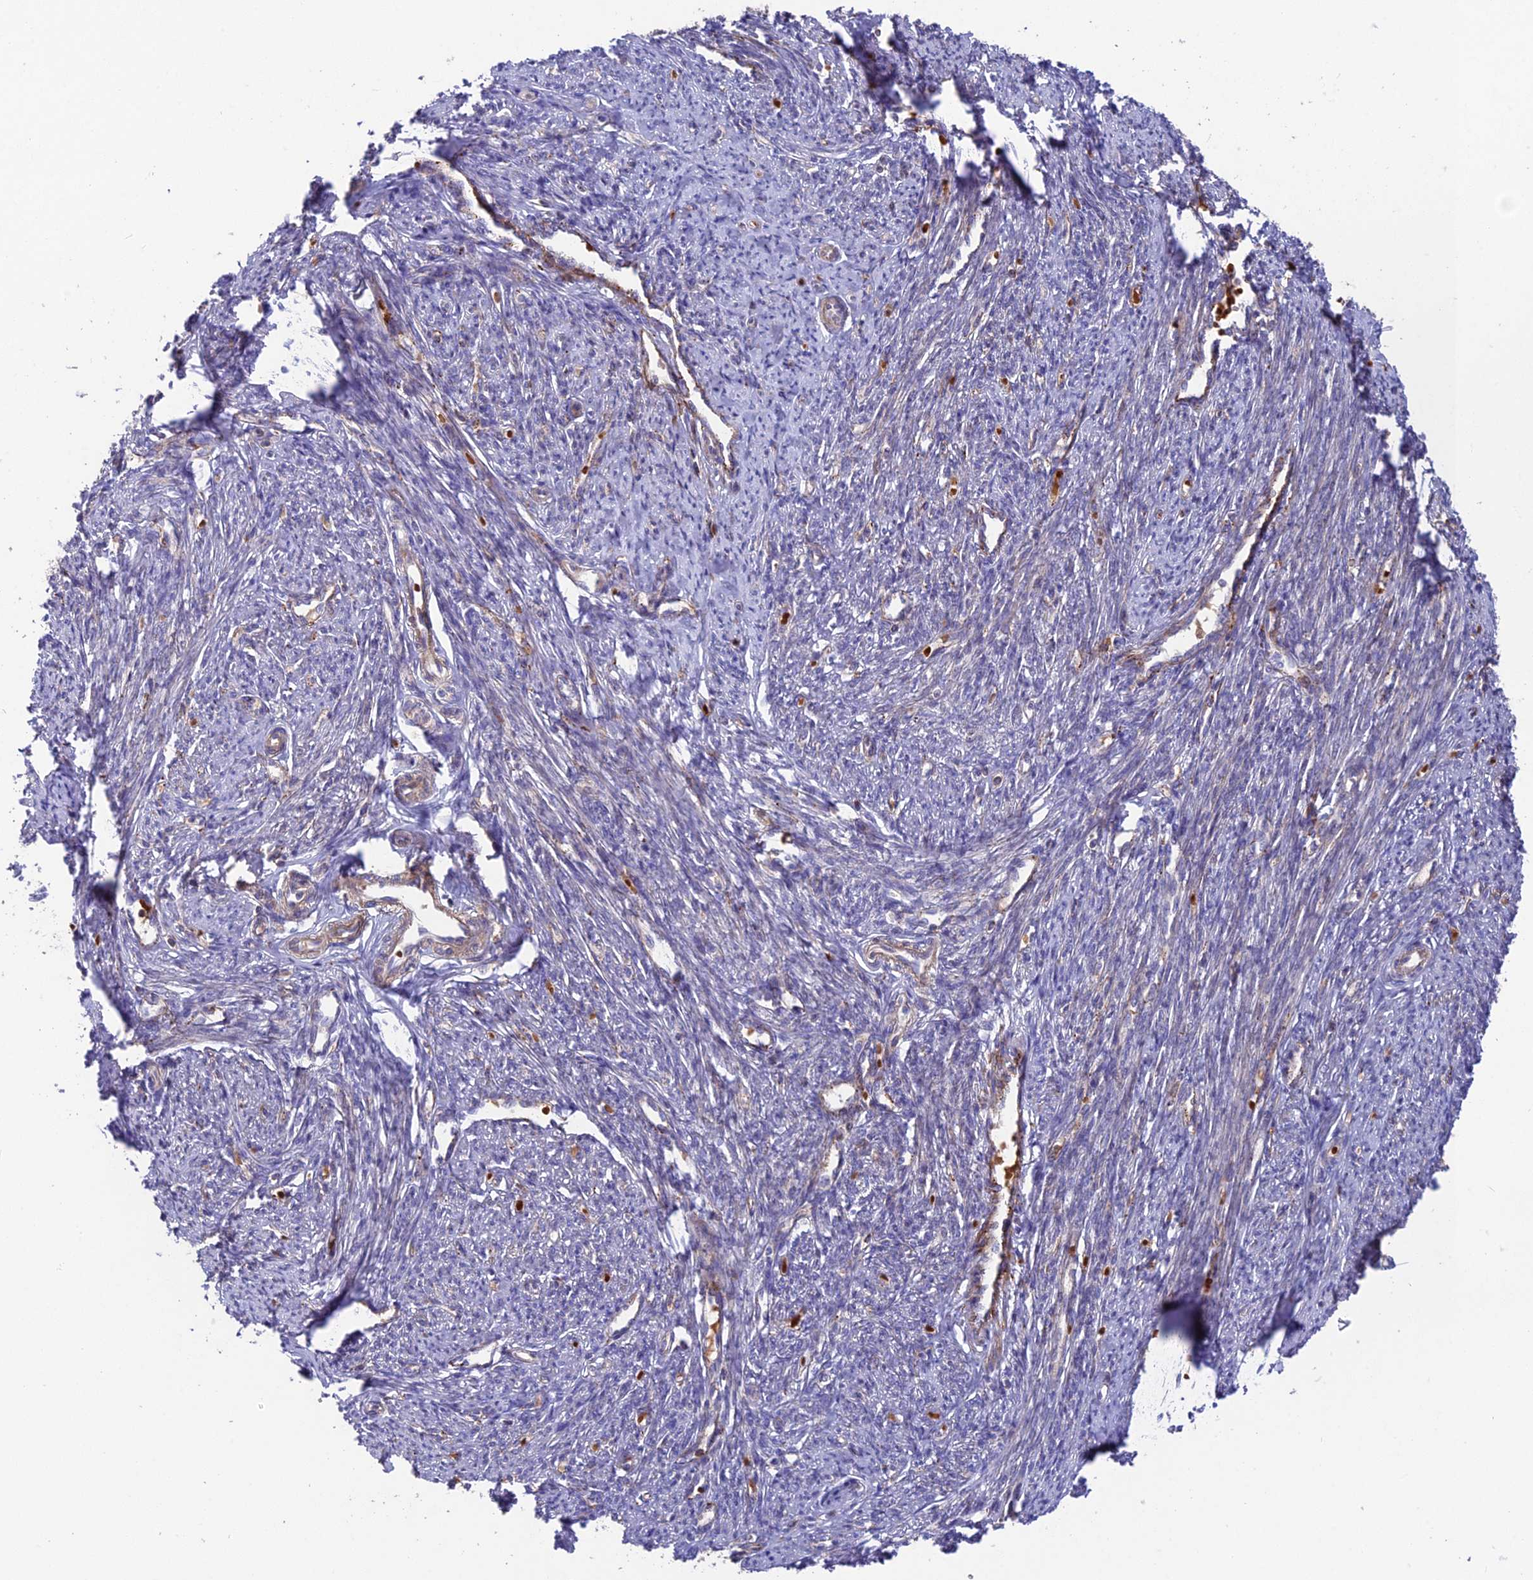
{"staining": {"intensity": "moderate", "quantity": "25%-75%", "location": "cytoplasmic/membranous"}, "tissue": "smooth muscle", "cell_type": "Smooth muscle cells", "image_type": "normal", "snomed": [{"axis": "morphology", "description": "Normal tissue, NOS"}, {"axis": "topography", "description": "Smooth muscle"}, {"axis": "topography", "description": "Uterus"}], "caption": "Protein analysis of benign smooth muscle reveals moderate cytoplasmic/membranous staining in approximately 25%-75% of smooth muscle cells.", "gene": "CPNE7", "patient": {"sex": "female", "age": 59}}